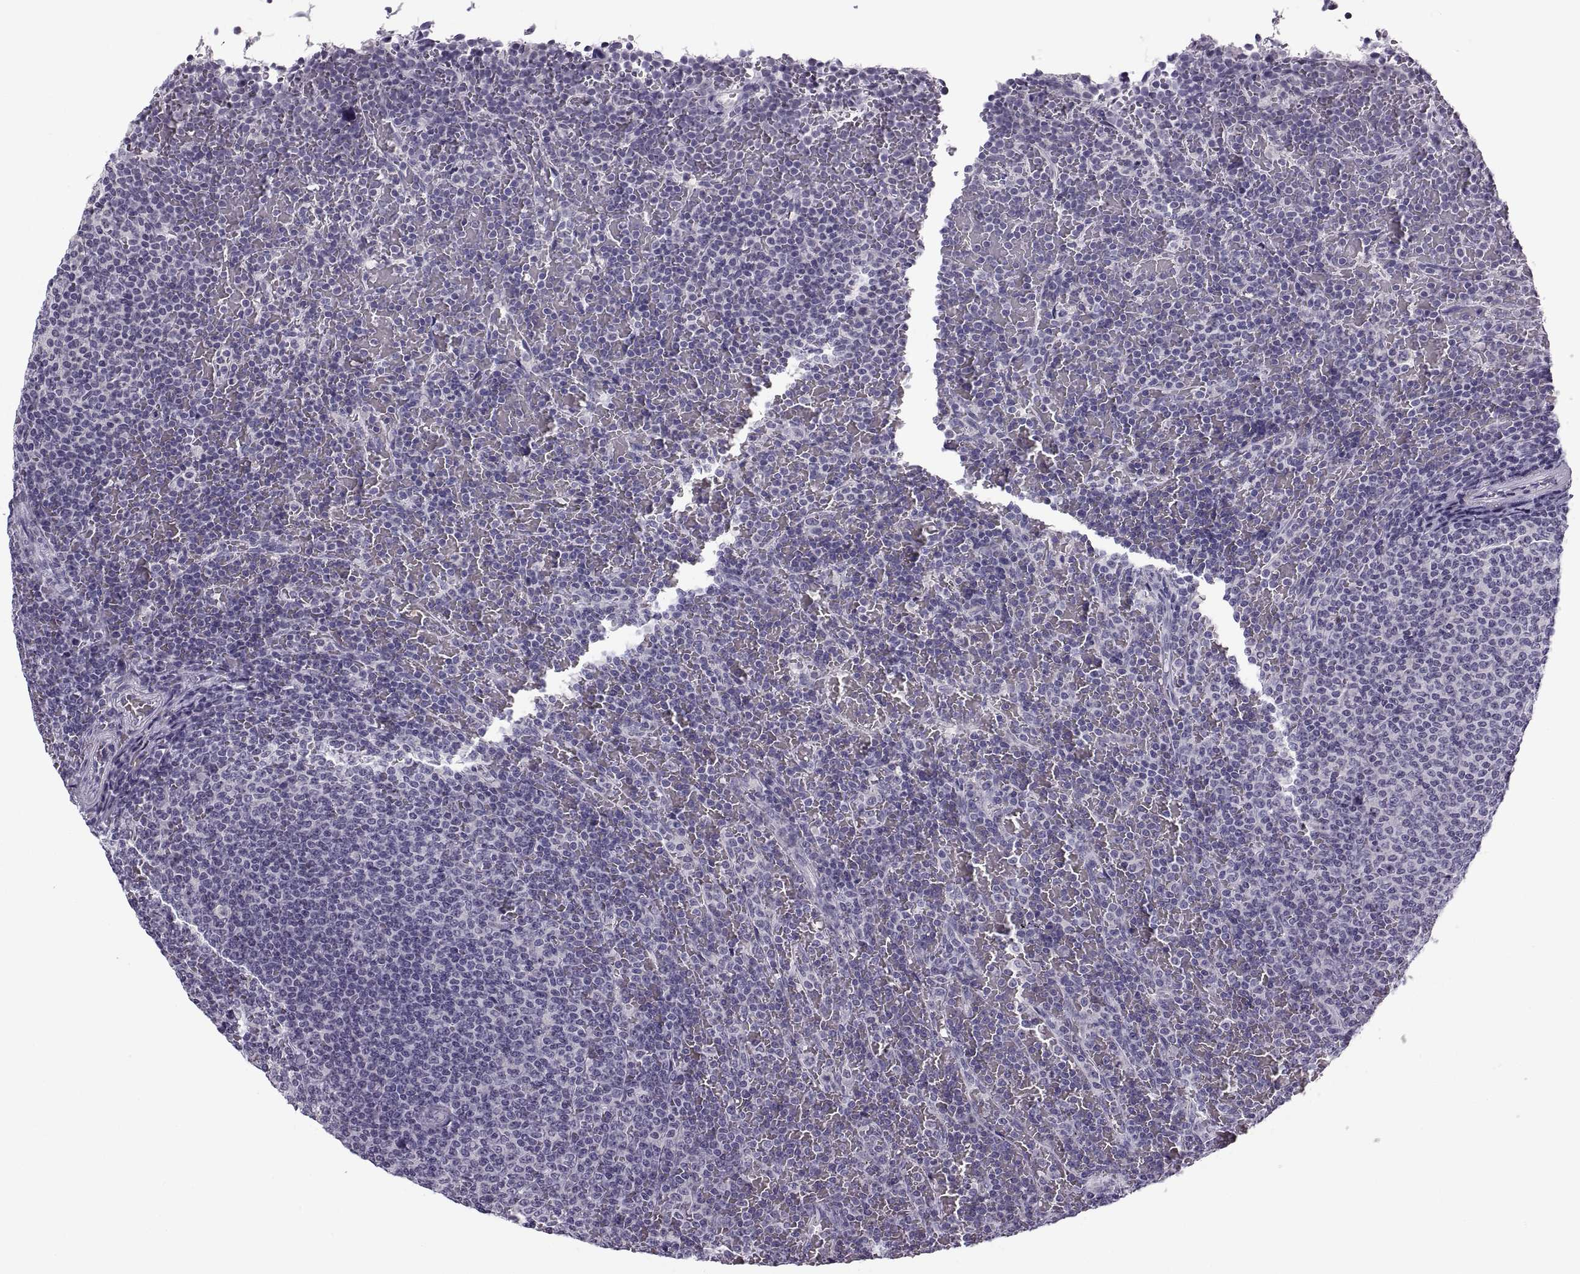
{"staining": {"intensity": "negative", "quantity": "none", "location": "none"}, "tissue": "lymphoma", "cell_type": "Tumor cells", "image_type": "cancer", "snomed": [{"axis": "morphology", "description": "Malignant lymphoma, non-Hodgkin's type, Low grade"}, {"axis": "topography", "description": "Spleen"}], "caption": "Protein analysis of lymphoma reveals no significant staining in tumor cells. The staining was performed using DAB to visualize the protein expression in brown, while the nuclei were stained in blue with hematoxylin (Magnification: 20x).", "gene": "TBC1D3G", "patient": {"sex": "female", "age": 77}}